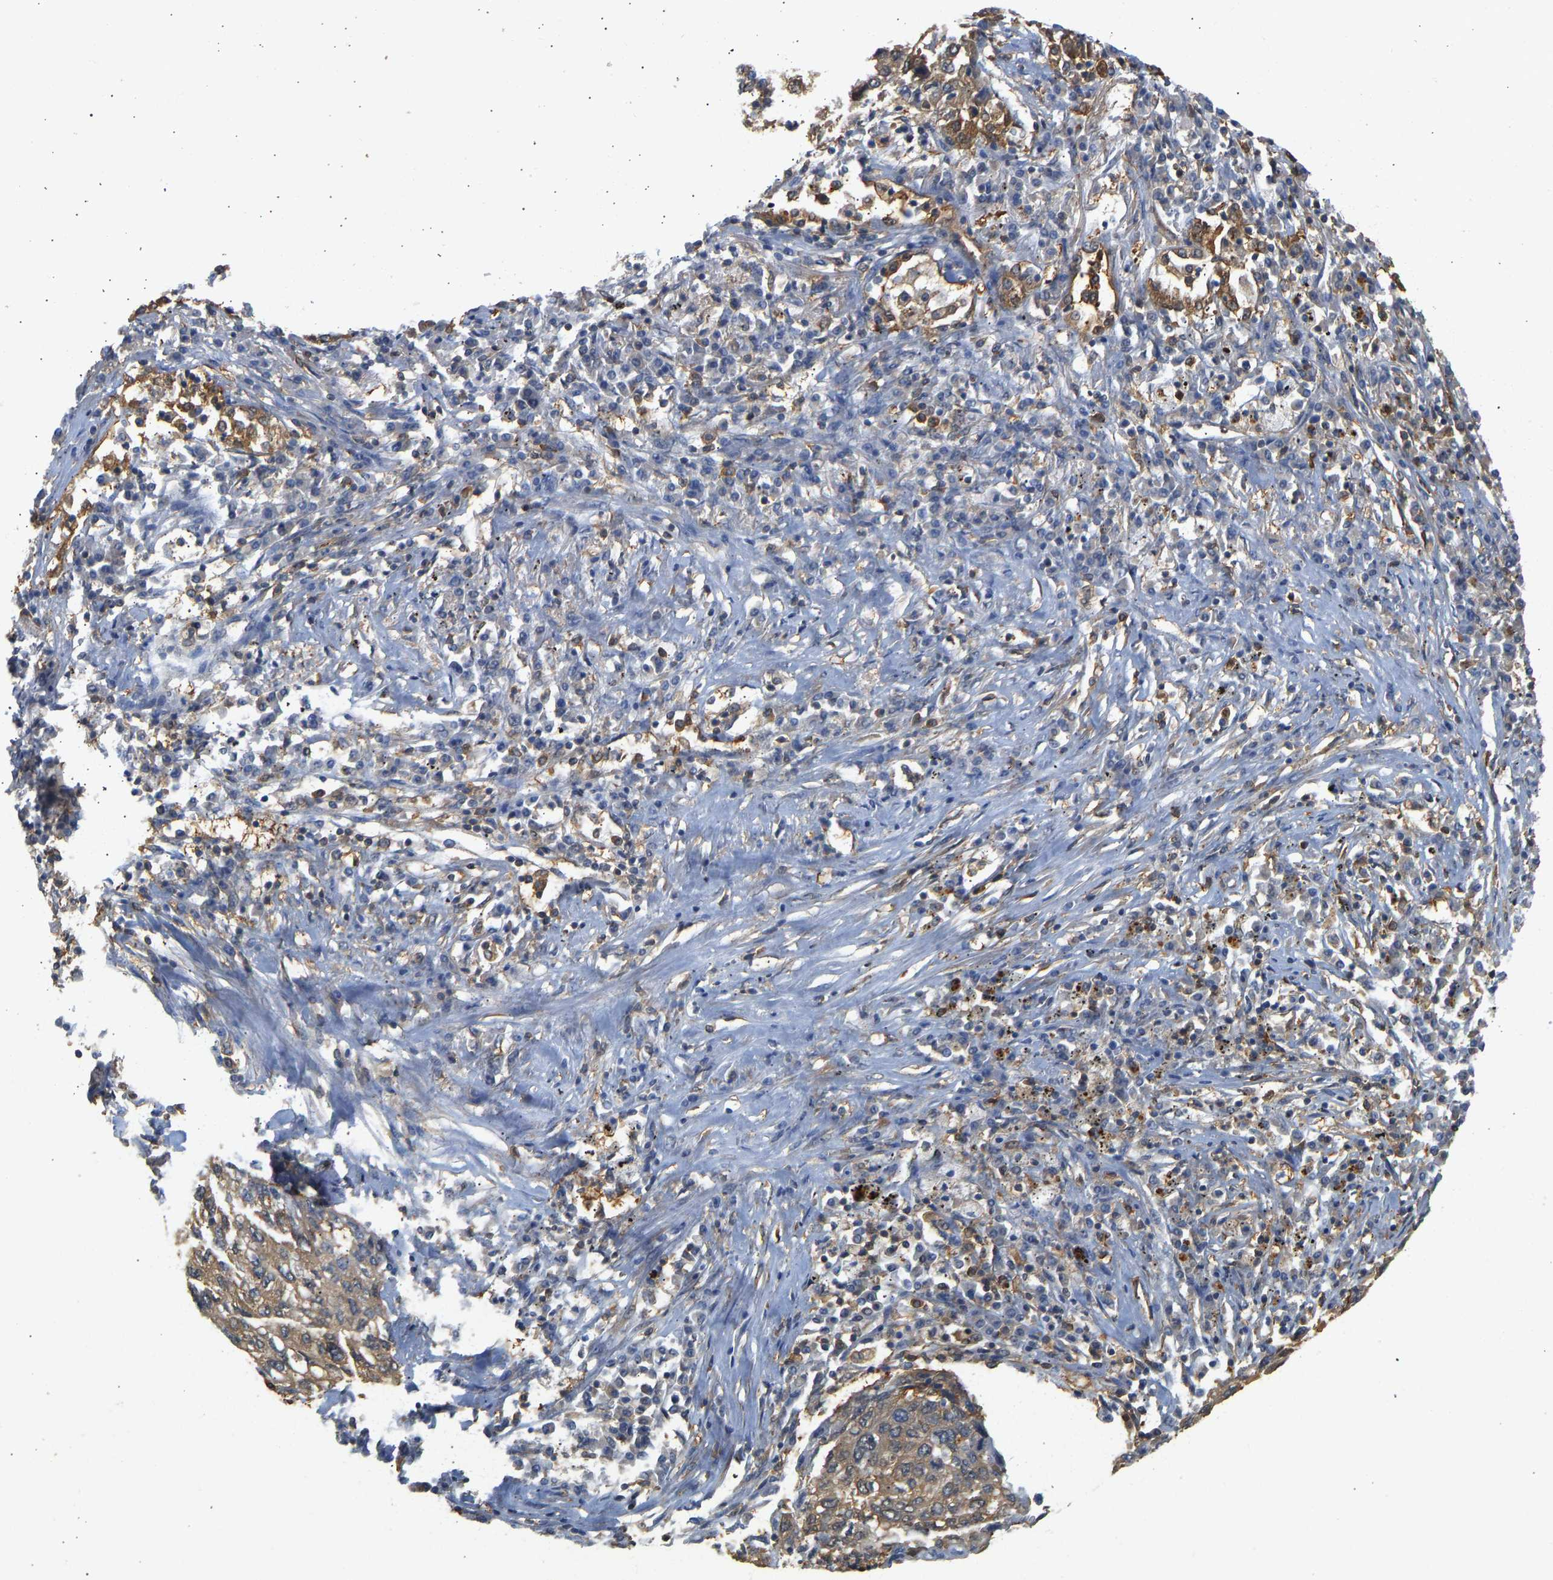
{"staining": {"intensity": "moderate", "quantity": ">75%", "location": "cytoplasmic/membranous"}, "tissue": "lung cancer", "cell_type": "Tumor cells", "image_type": "cancer", "snomed": [{"axis": "morphology", "description": "Squamous cell carcinoma, NOS"}, {"axis": "topography", "description": "Lung"}], "caption": "Immunohistochemical staining of human squamous cell carcinoma (lung) exhibits medium levels of moderate cytoplasmic/membranous protein positivity in approximately >75% of tumor cells.", "gene": "ENO1", "patient": {"sex": "female", "age": 63}}